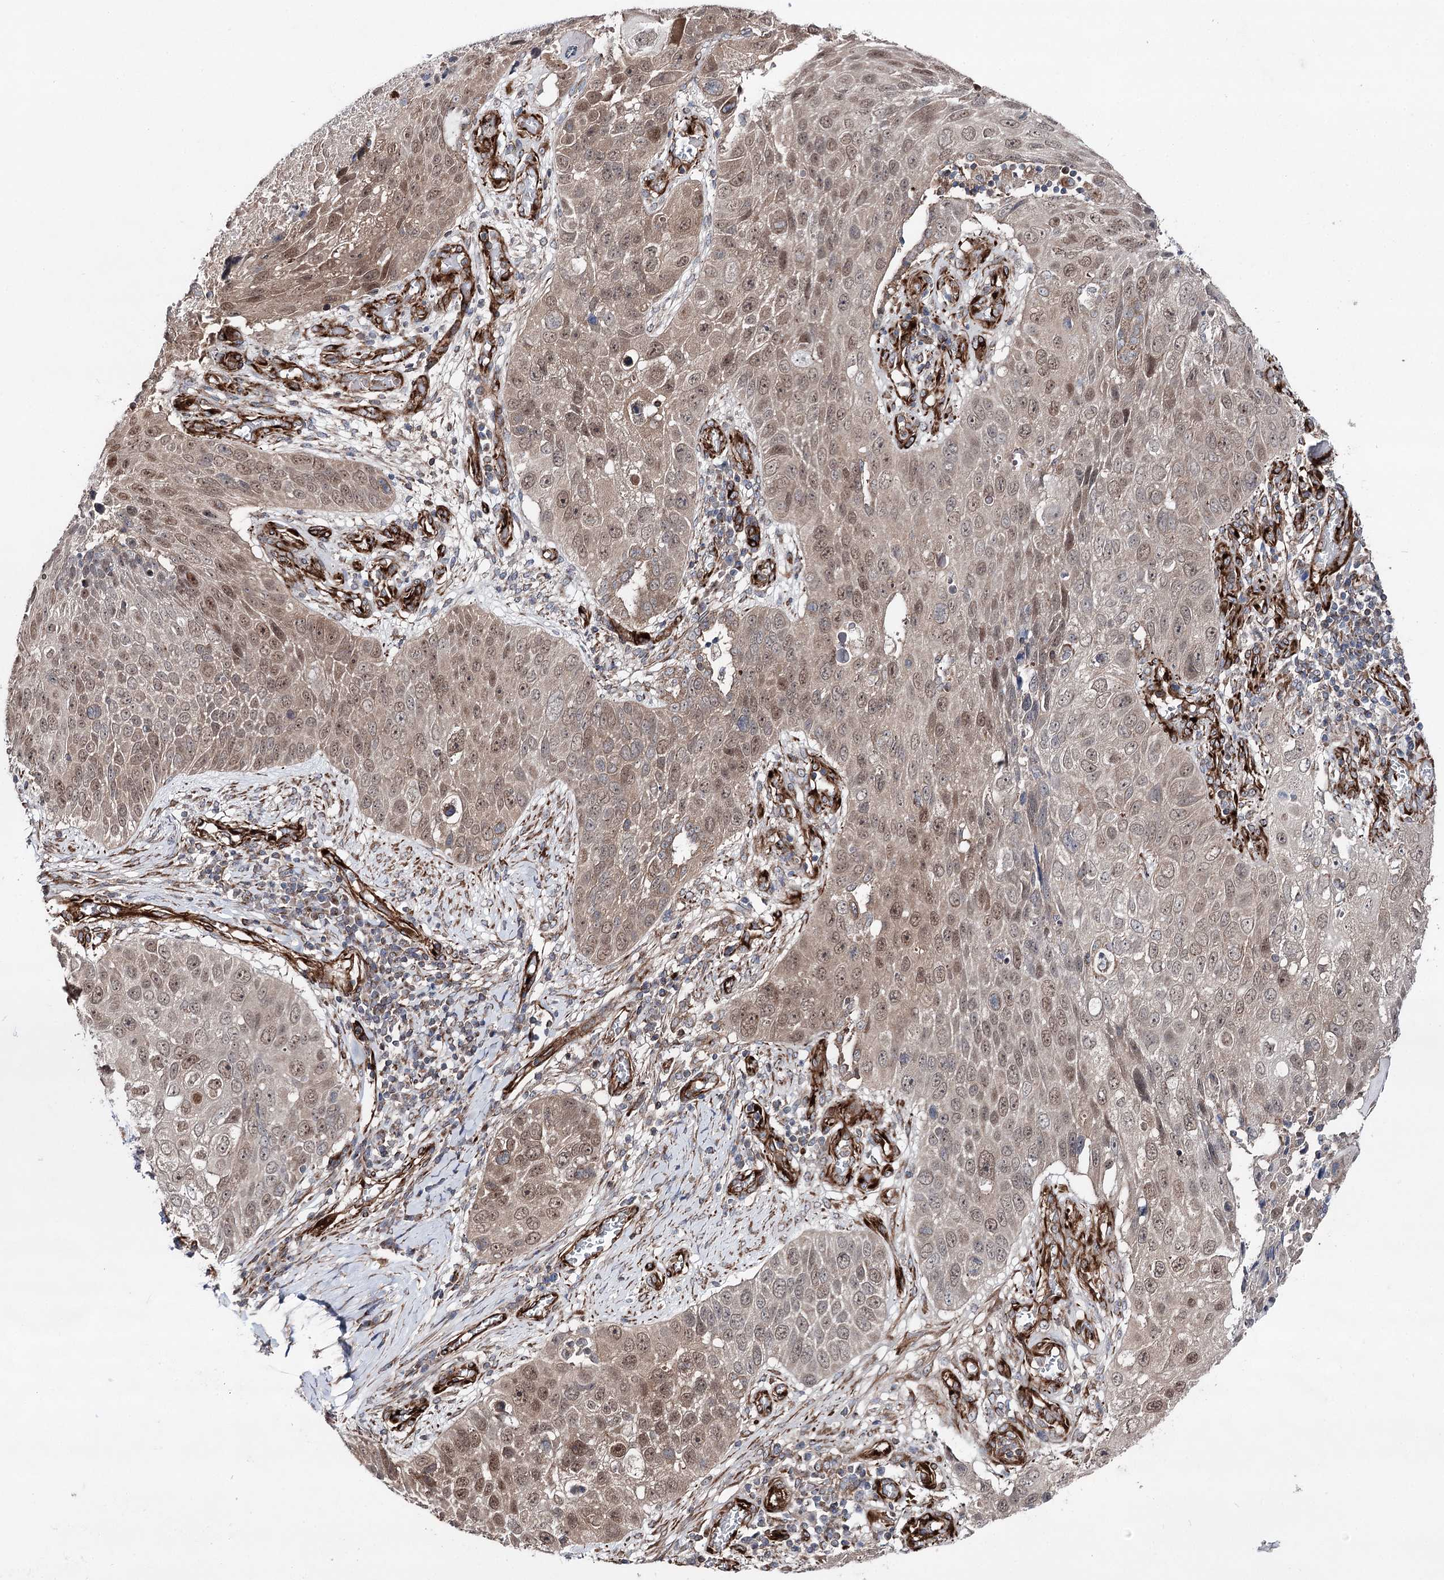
{"staining": {"intensity": "moderate", "quantity": ">75%", "location": "nuclear"}, "tissue": "lung cancer", "cell_type": "Tumor cells", "image_type": "cancer", "snomed": [{"axis": "morphology", "description": "Squamous cell carcinoma, NOS"}, {"axis": "topography", "description": "Lung"}], "caption": "Protein staining reveals moderate nuclear expression in approximately >75% of tumor cells in lung cancer (squamous cell carcinoma).", "gene": "MIB1", "patient": {"sex": "male", "age": 61}}